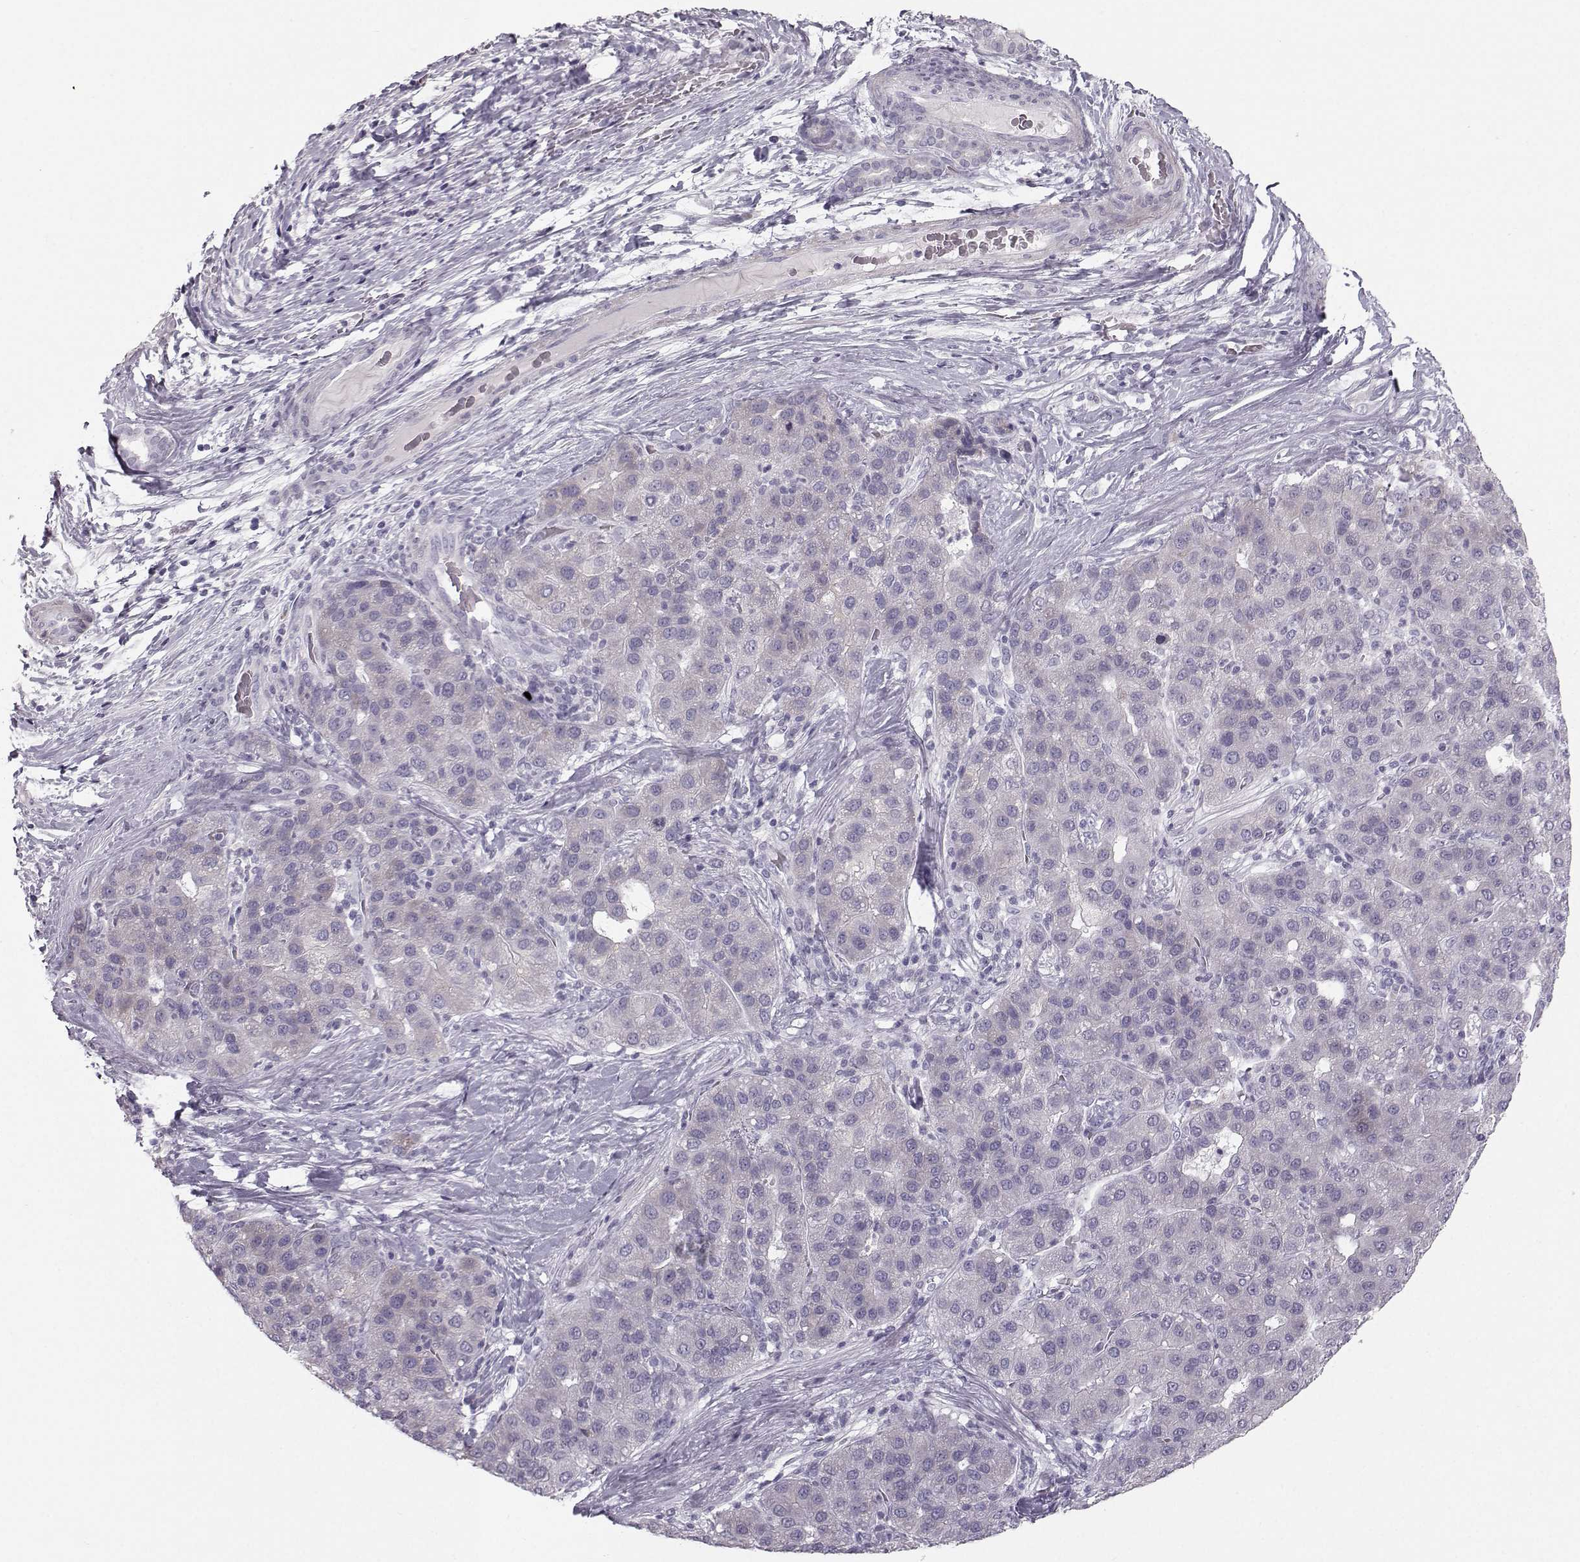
{"staining": {"intensity": "weak", "quantity": "<25%", "location": "cytoplasmic/membranous"}, "tissue": "liver cancer", "cell_type": "Tumor cells", "image_type": "cancer", "snomed": [{"axis": "morphology", "description": "Carcinoma, Hepatocellular, NOS"}, {"axis": "topography", "description": "Liver"}], "caption": "Immunohistochemistry micrograph of neoplastic tissue: hepatocellular carcinoma (liver) stained with DAB shows no significant protein staining in tumor cells.", "gene": "CASR", "patient": {"sex": "male", "age": 65}}